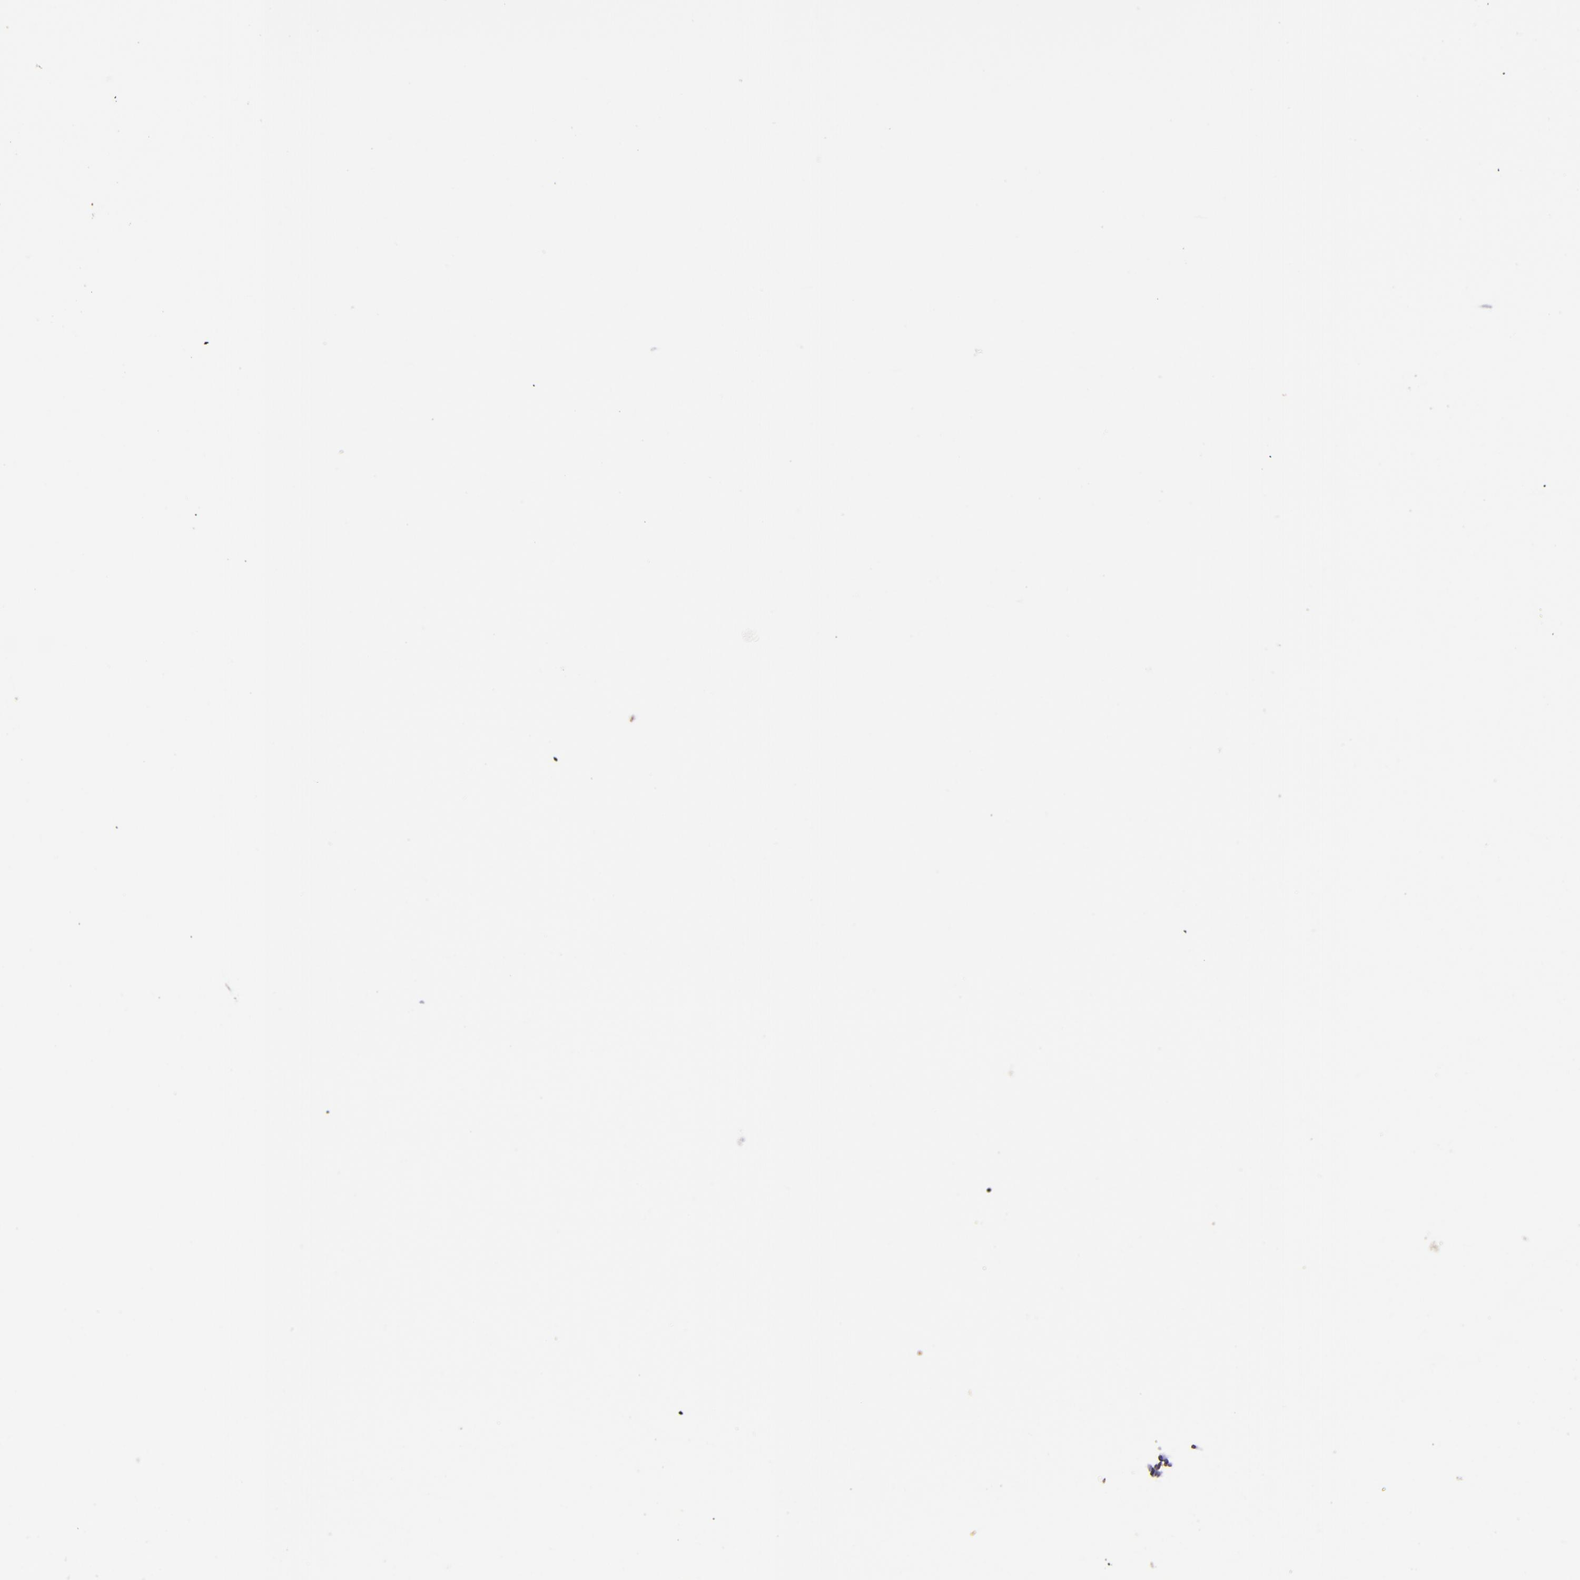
{"staining": {"intensity": "moderate", "quantity": "25%-75%", "location": "cytoplasmic/membranous"}, "tissue": "lymph node", "cell_type": "Germinal center cells", "image_type": "normal", "snomed": [{"axis": "morphology", "description": "Normal tissue, NOS"}, {"axis": "topography", "description": "Lymph node"}], "caption": "A brown stain shows moderate cytoplasmic/membranous expression of a protein in germinal center cells of benign human lymph node.", "gene": "CD151", "patient": {"sex": "female", "age": 42}}